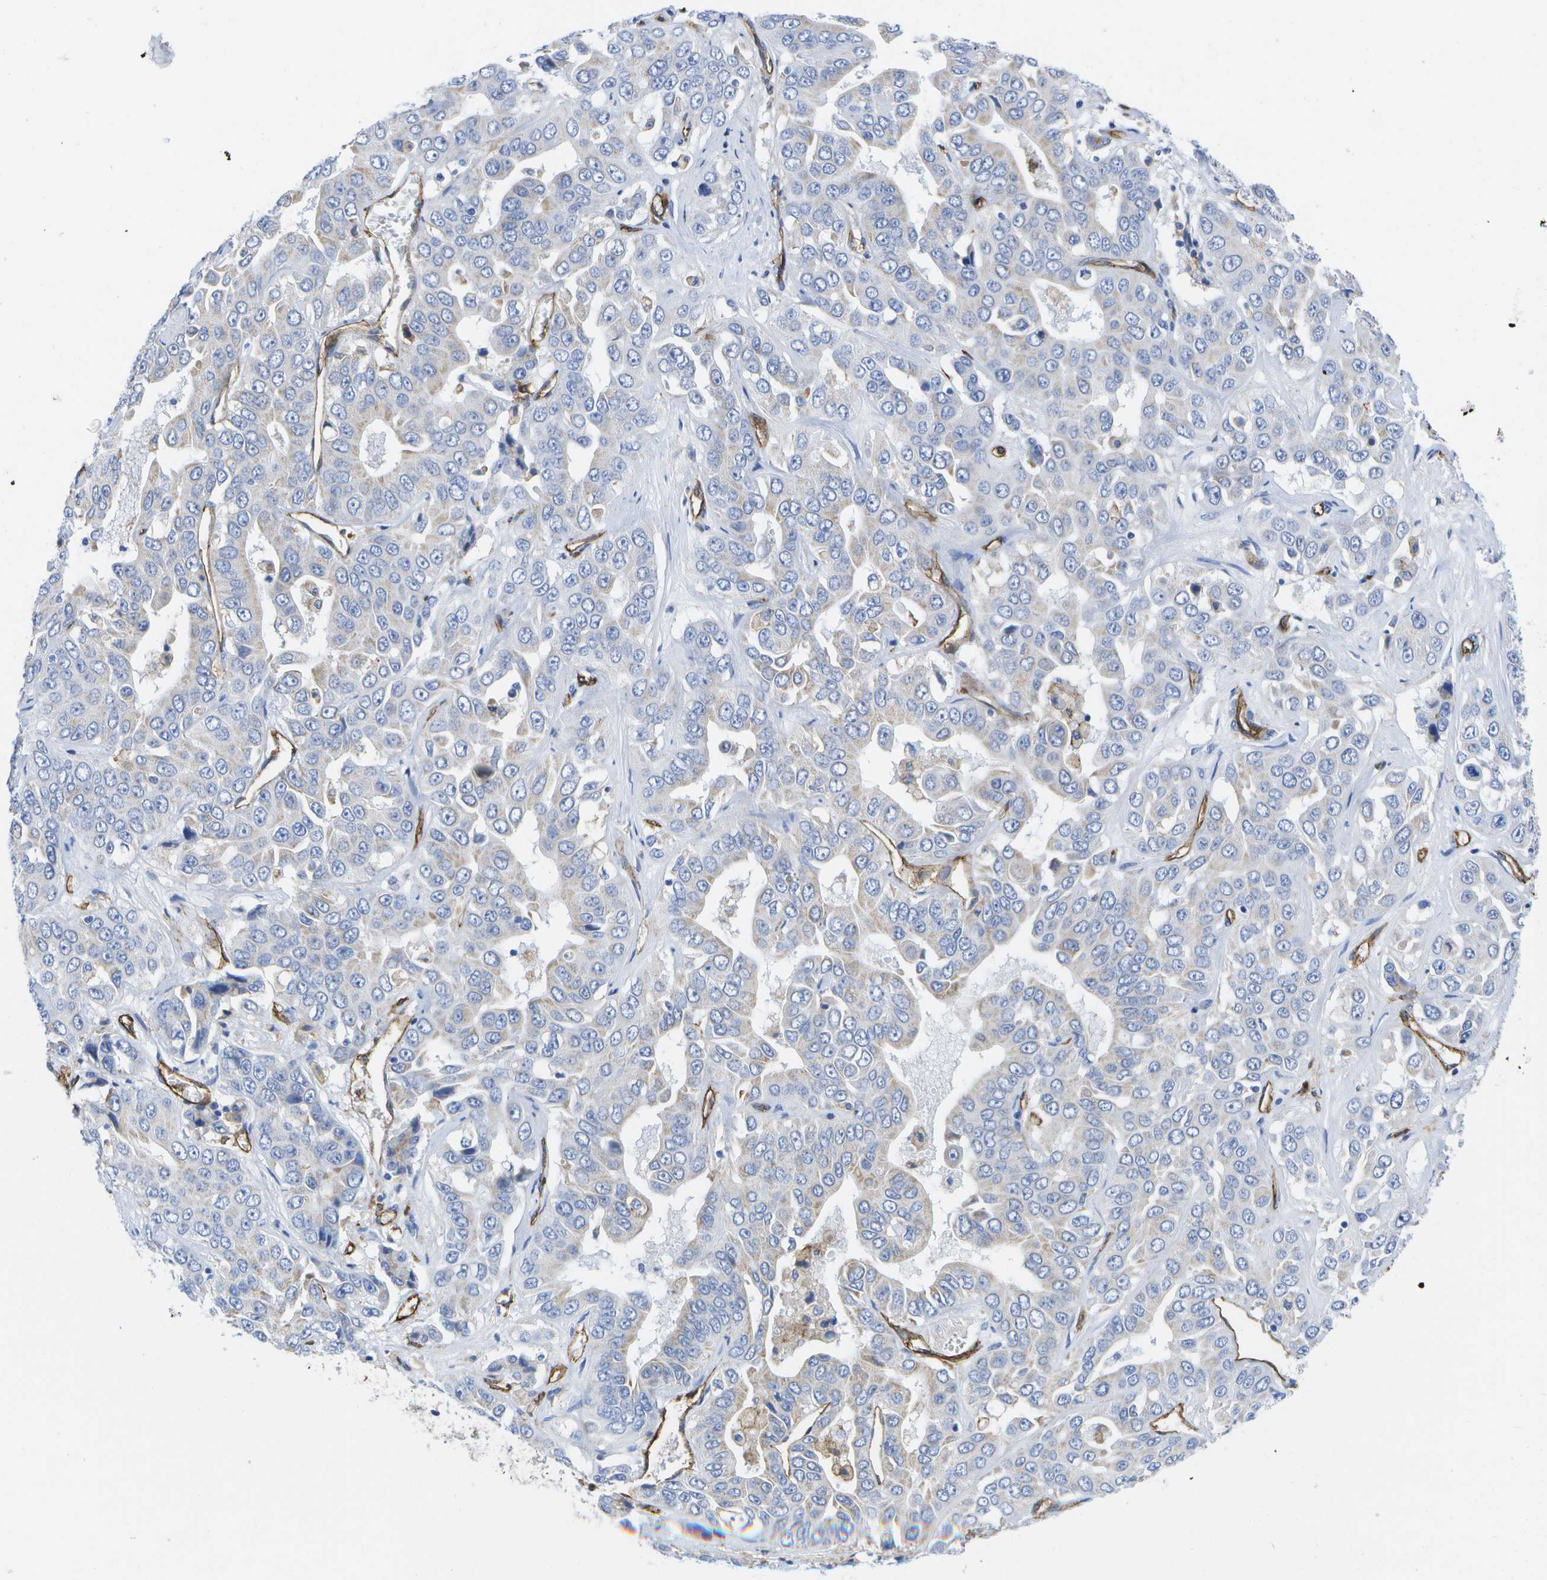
{"staining": {"intensity": "negative", "quantity": "none", "location": "none"}, "tissue": "liver cancer", "cell_type": "Tumor cells", "image_type": "cancer", "snomed": [{"axis": "morphology", "description": "Cholangiocarcinoma"}, {"axis": "topography", "description": "Liver"}], "caption": "A high-resolution photomicrograph shows IHC staining of liver cholangiocarcinoma, which shows no significant staining in tumor cells.", "gene": "DYSF", "patient": {"sex": "female", "age": 52}}